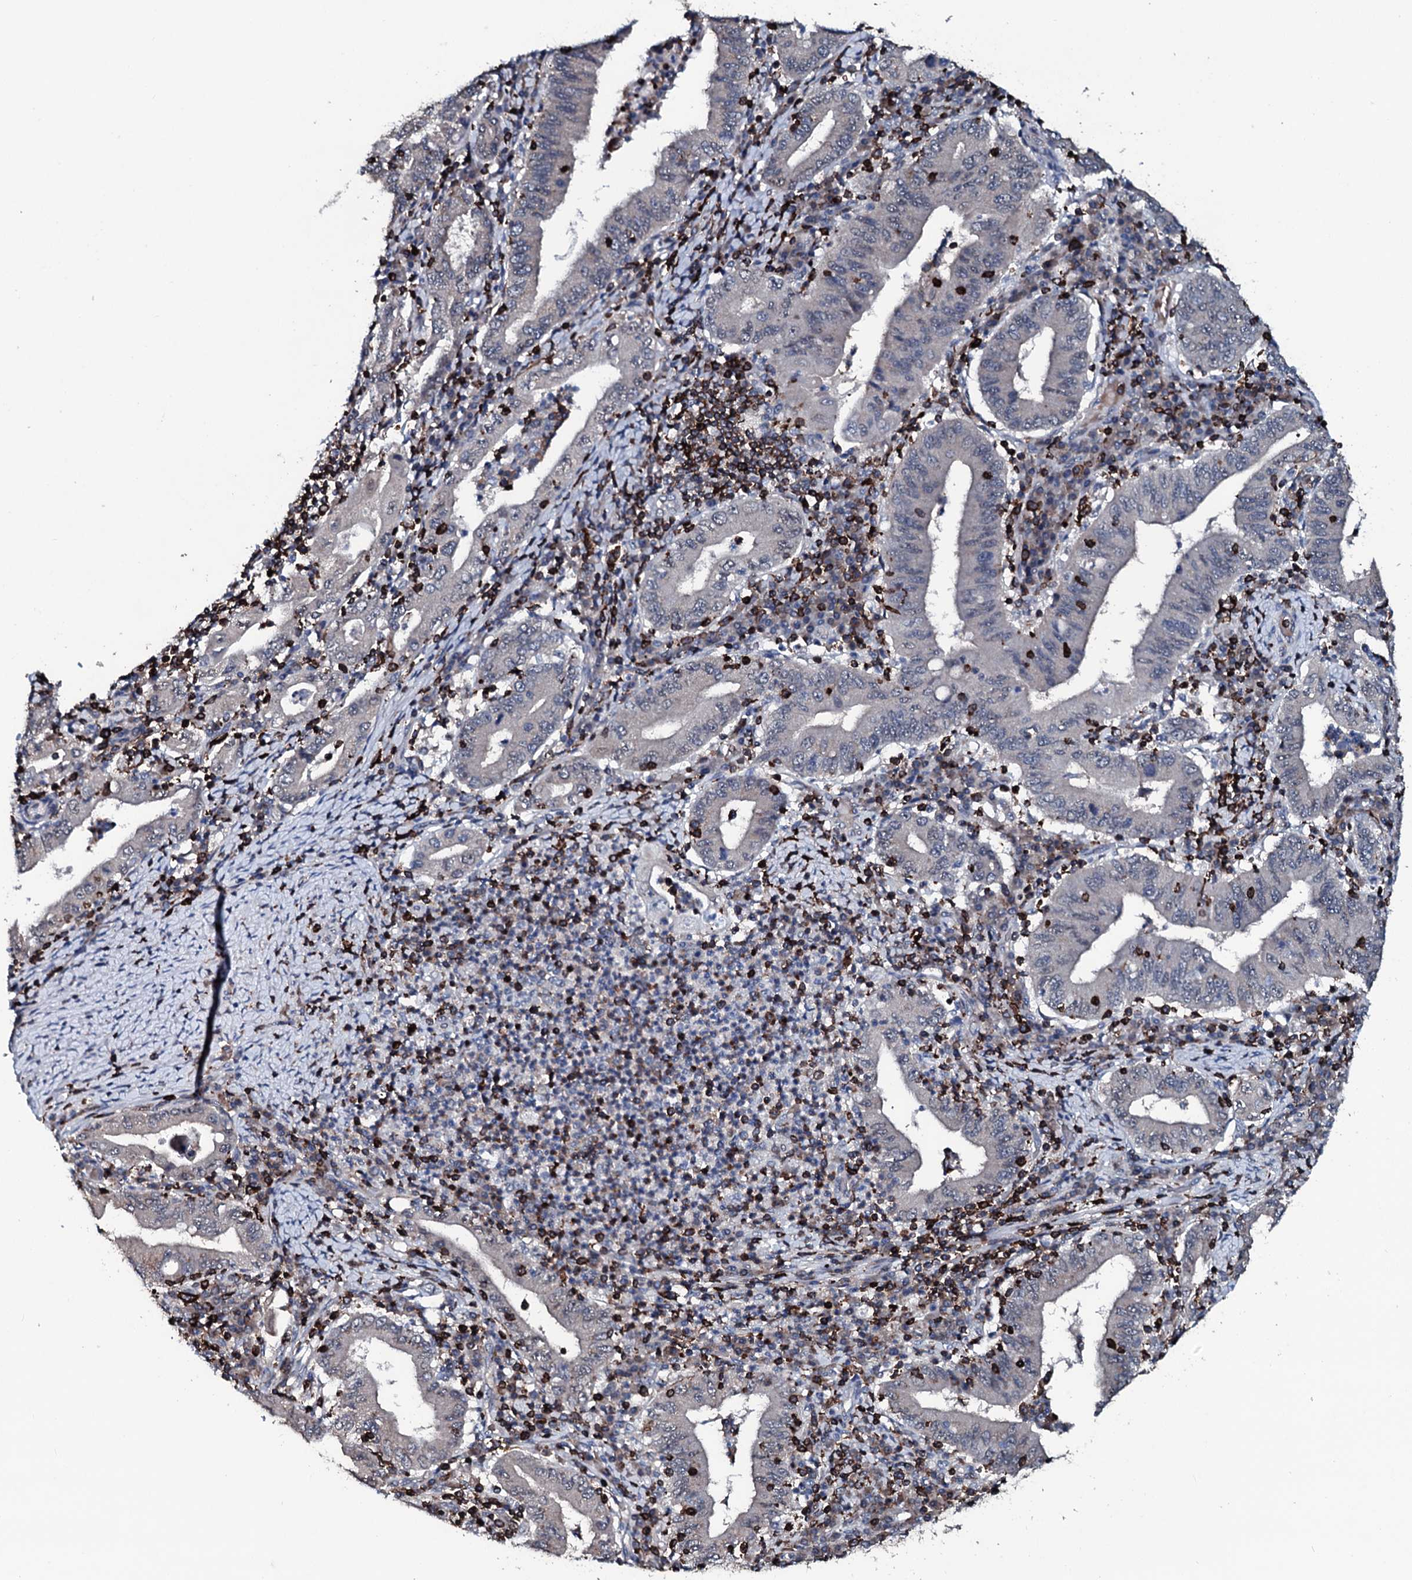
{"staining": {"intensity": "negative", "quantity": "none", "location": "none"}, "tissue": "stomach cancer", "cell_type": "Tumor cells", "image_type": "cancer", "snomed": [{"axis": "morphology", "description": "Normal tissue, NOS"}, {"axis": "morphology", "description": "Adenocarcinoma, NOS"}, {"axis": "topography", "description": "Esophagus"}, {"axis": "topography", "description": "Stomach, upper"}, {"axis": "topography", "description": "Peripheral nerve tissue"}], "caption": "Human stomach cancer (adenocarcinoma) stained for a protein using immunohistochemistry (IHC) displays no staining in tumor cells.", "gene": "OGFOD2", "patient": {"sex": "male", "age": 62}}